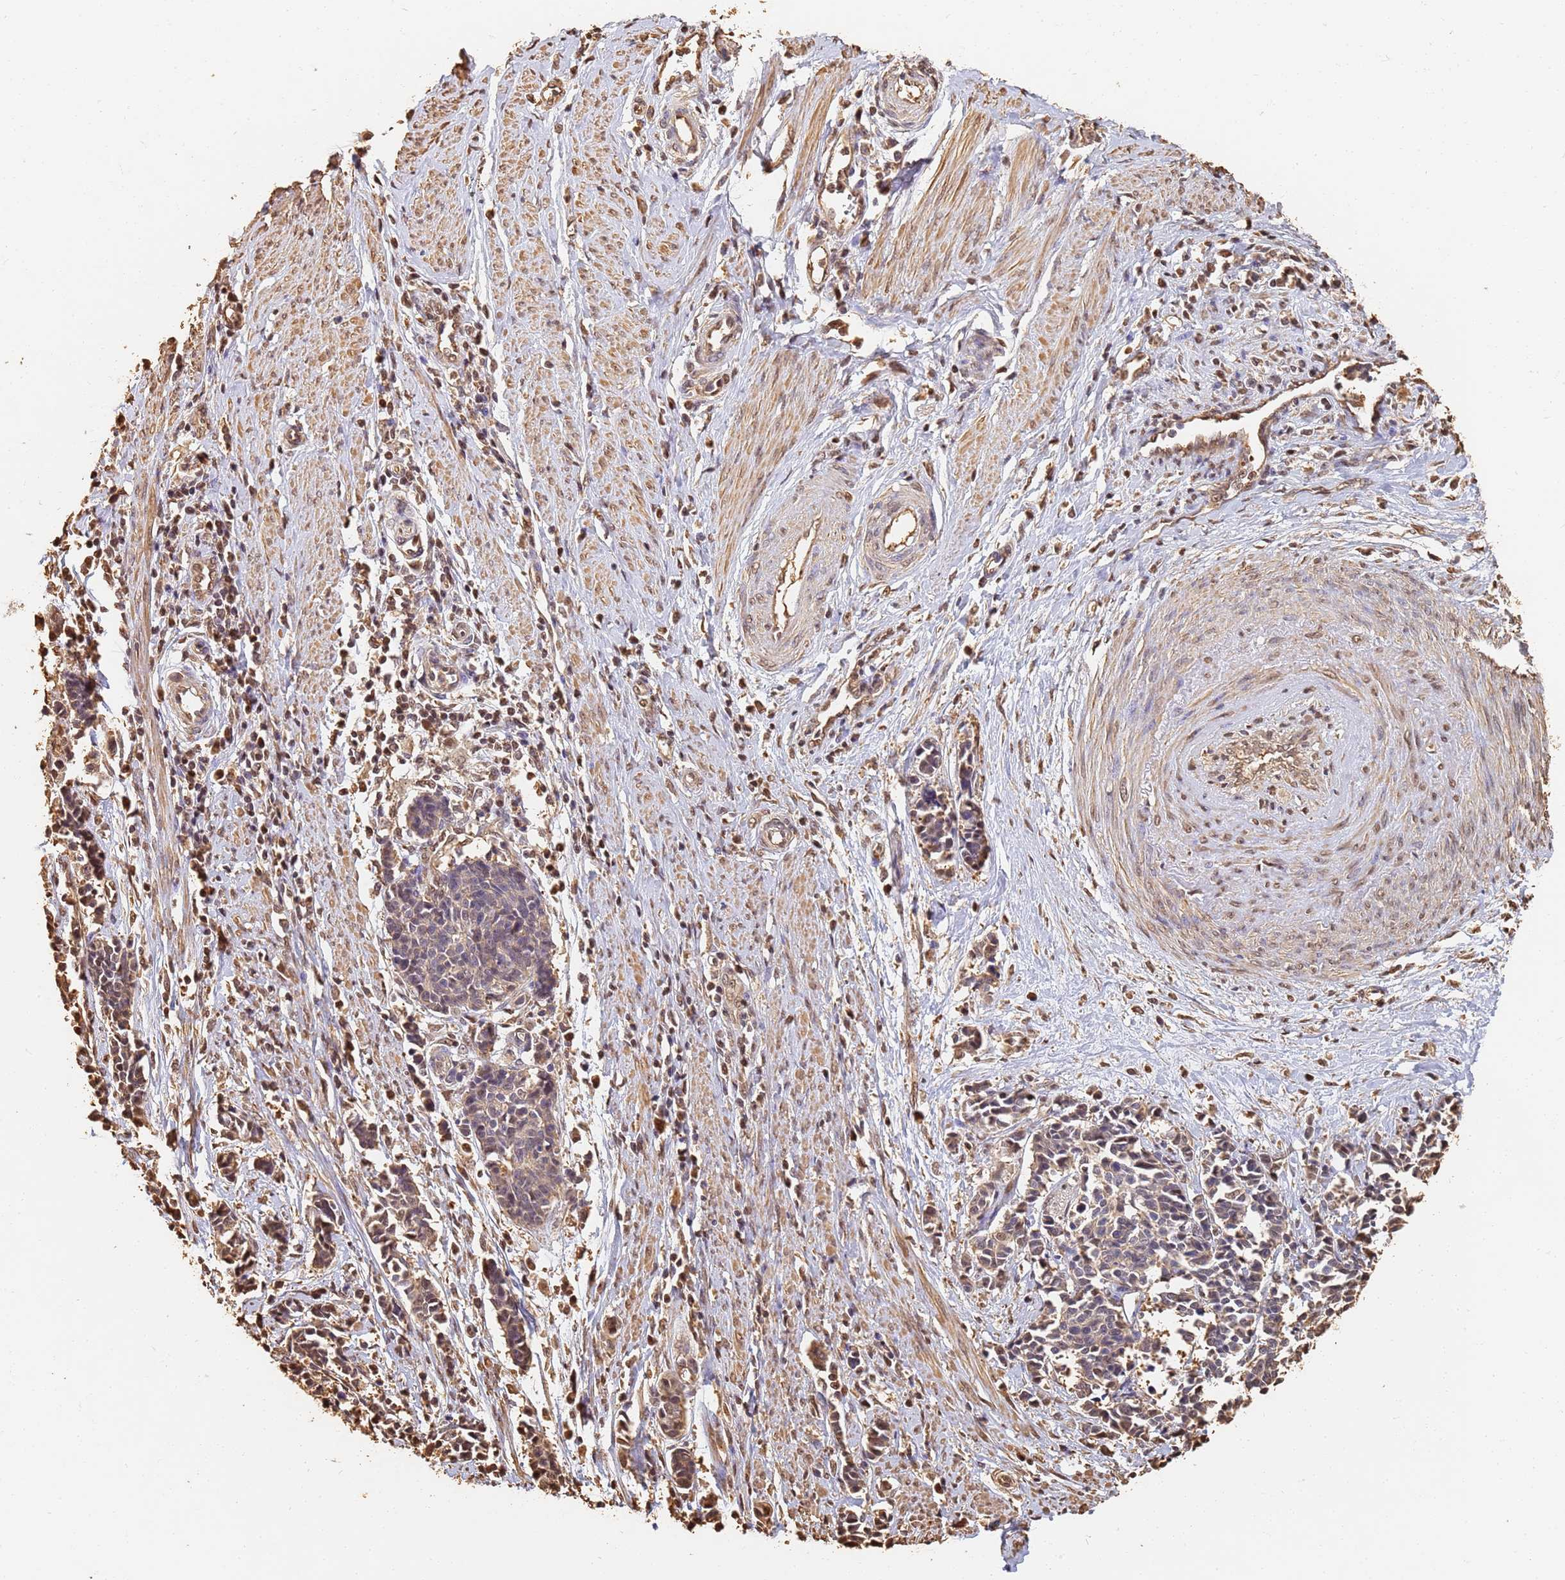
{"staining": {"intensity": "weak", "quantity": "25%-75%", "location": "cytoplasmic/membranous,nuclear"}, "tissue": "cervical cancer", "cell_type": "Tumor cells", "image_type": "cancer", "snomed": [{"axis": "morphology", "description": "Normal tissue, NOS"}, {"axis": "morphology", "description": "Squamous cell carcinoma, NOS"}, {"axis": "topography", "description": "Cervix"}], "caption": "Cervical cancer (squamous cell carcinoma) stained for a protein (brown) shows weak cytoplasmic/membranous and nuclear positive expression in approximately 25%-75% of tumor cells.", "gene": "JAK2", "patient": {"sex": "female", "age": 35}}